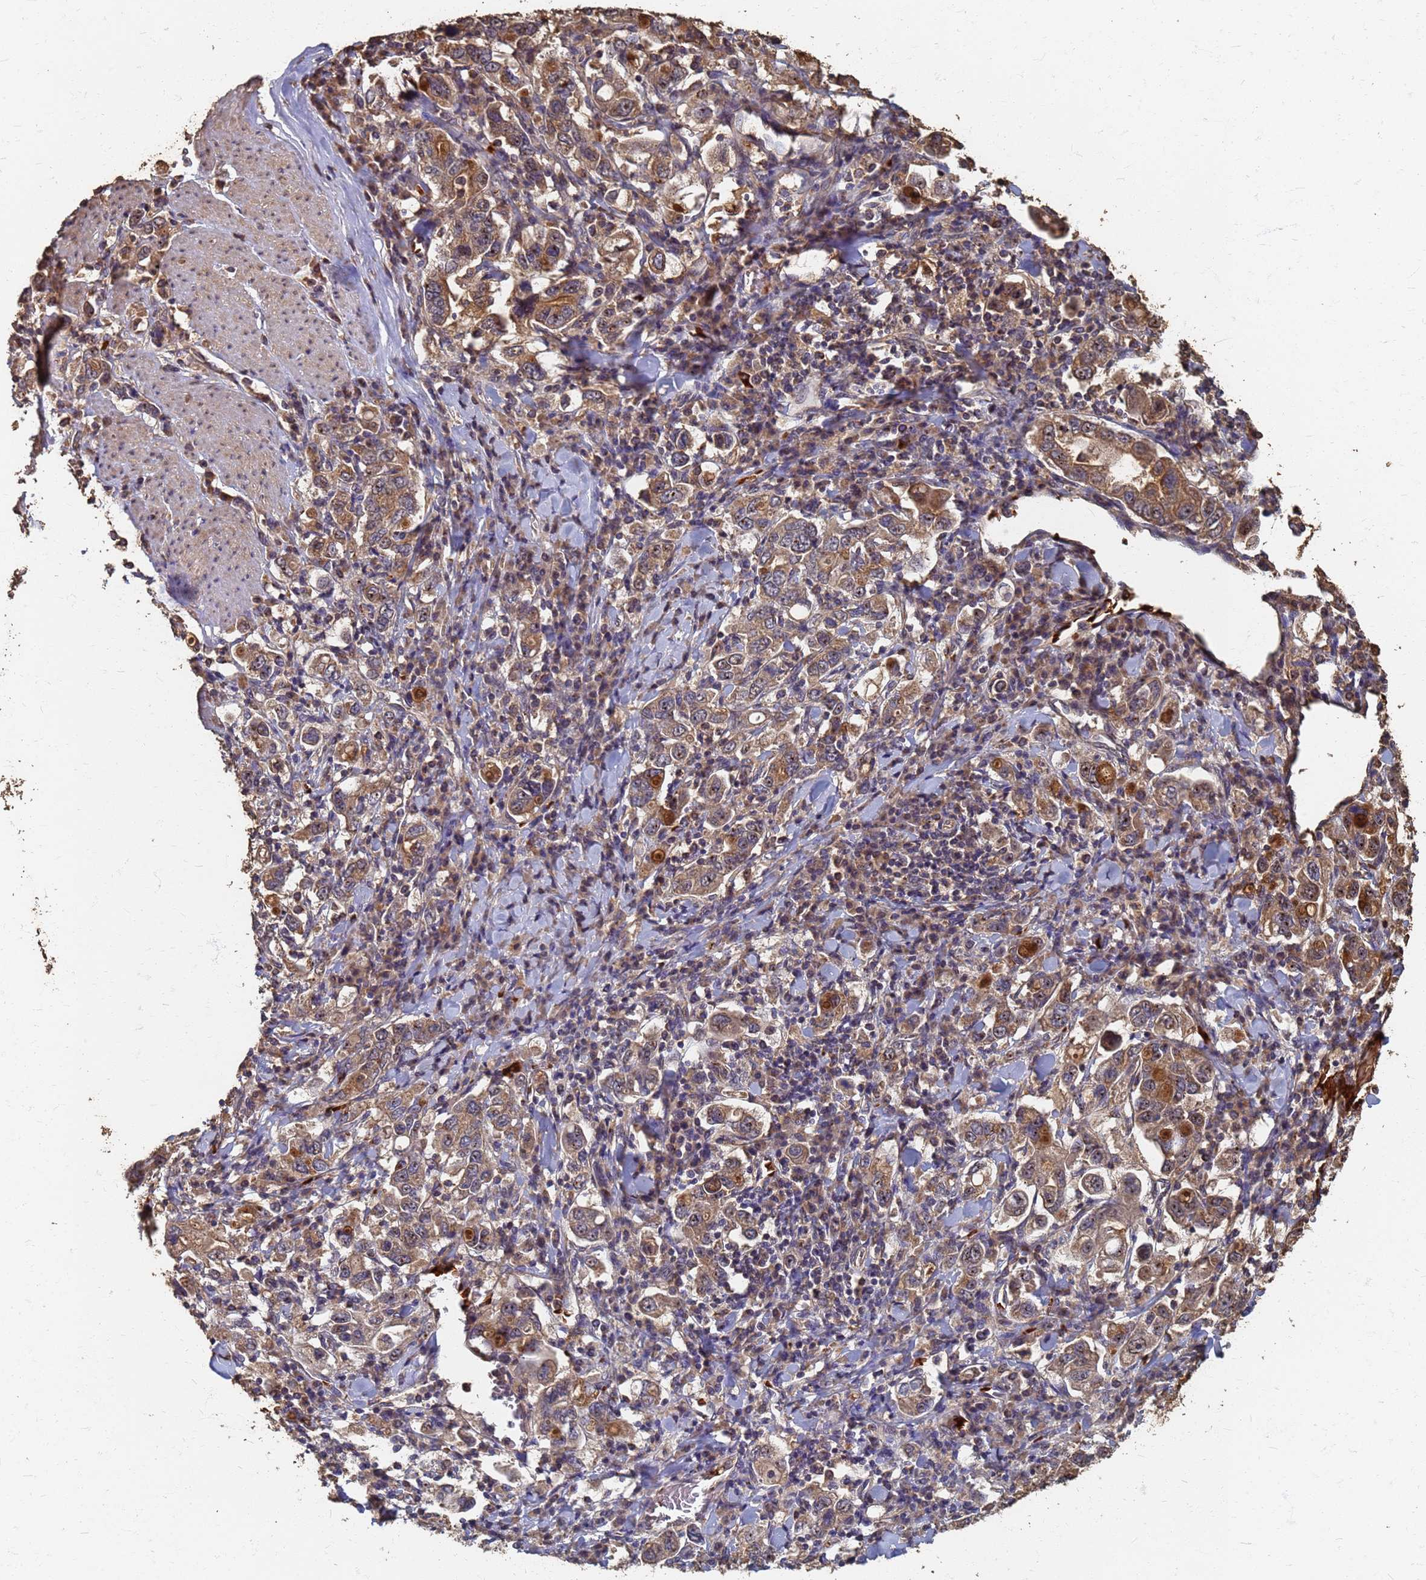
{"staining": {"intensity": "moderate", "quantity": ">75%", "location": "cytoplasmic/membranous"}, "tissue": "stomach cancer", "cell_type": "Tumor cells", "image_type": "cancer", "snomed": [{"axis": "morphology", "description": "Adenocarcinoma, NOS"}, {"axis": "topography", "description": "Stomach, upper"}], "caption": "This photomicrograph shows stomach adenocarcinoma stained with IHC to label a protein in brown. The cytoplasmic/membranous of tumor cells show moderate positivity for the protein. Nuclei are counter-stained blue.", "gene": "DPH5", "patient": {"sex": "male", "age": 62}}